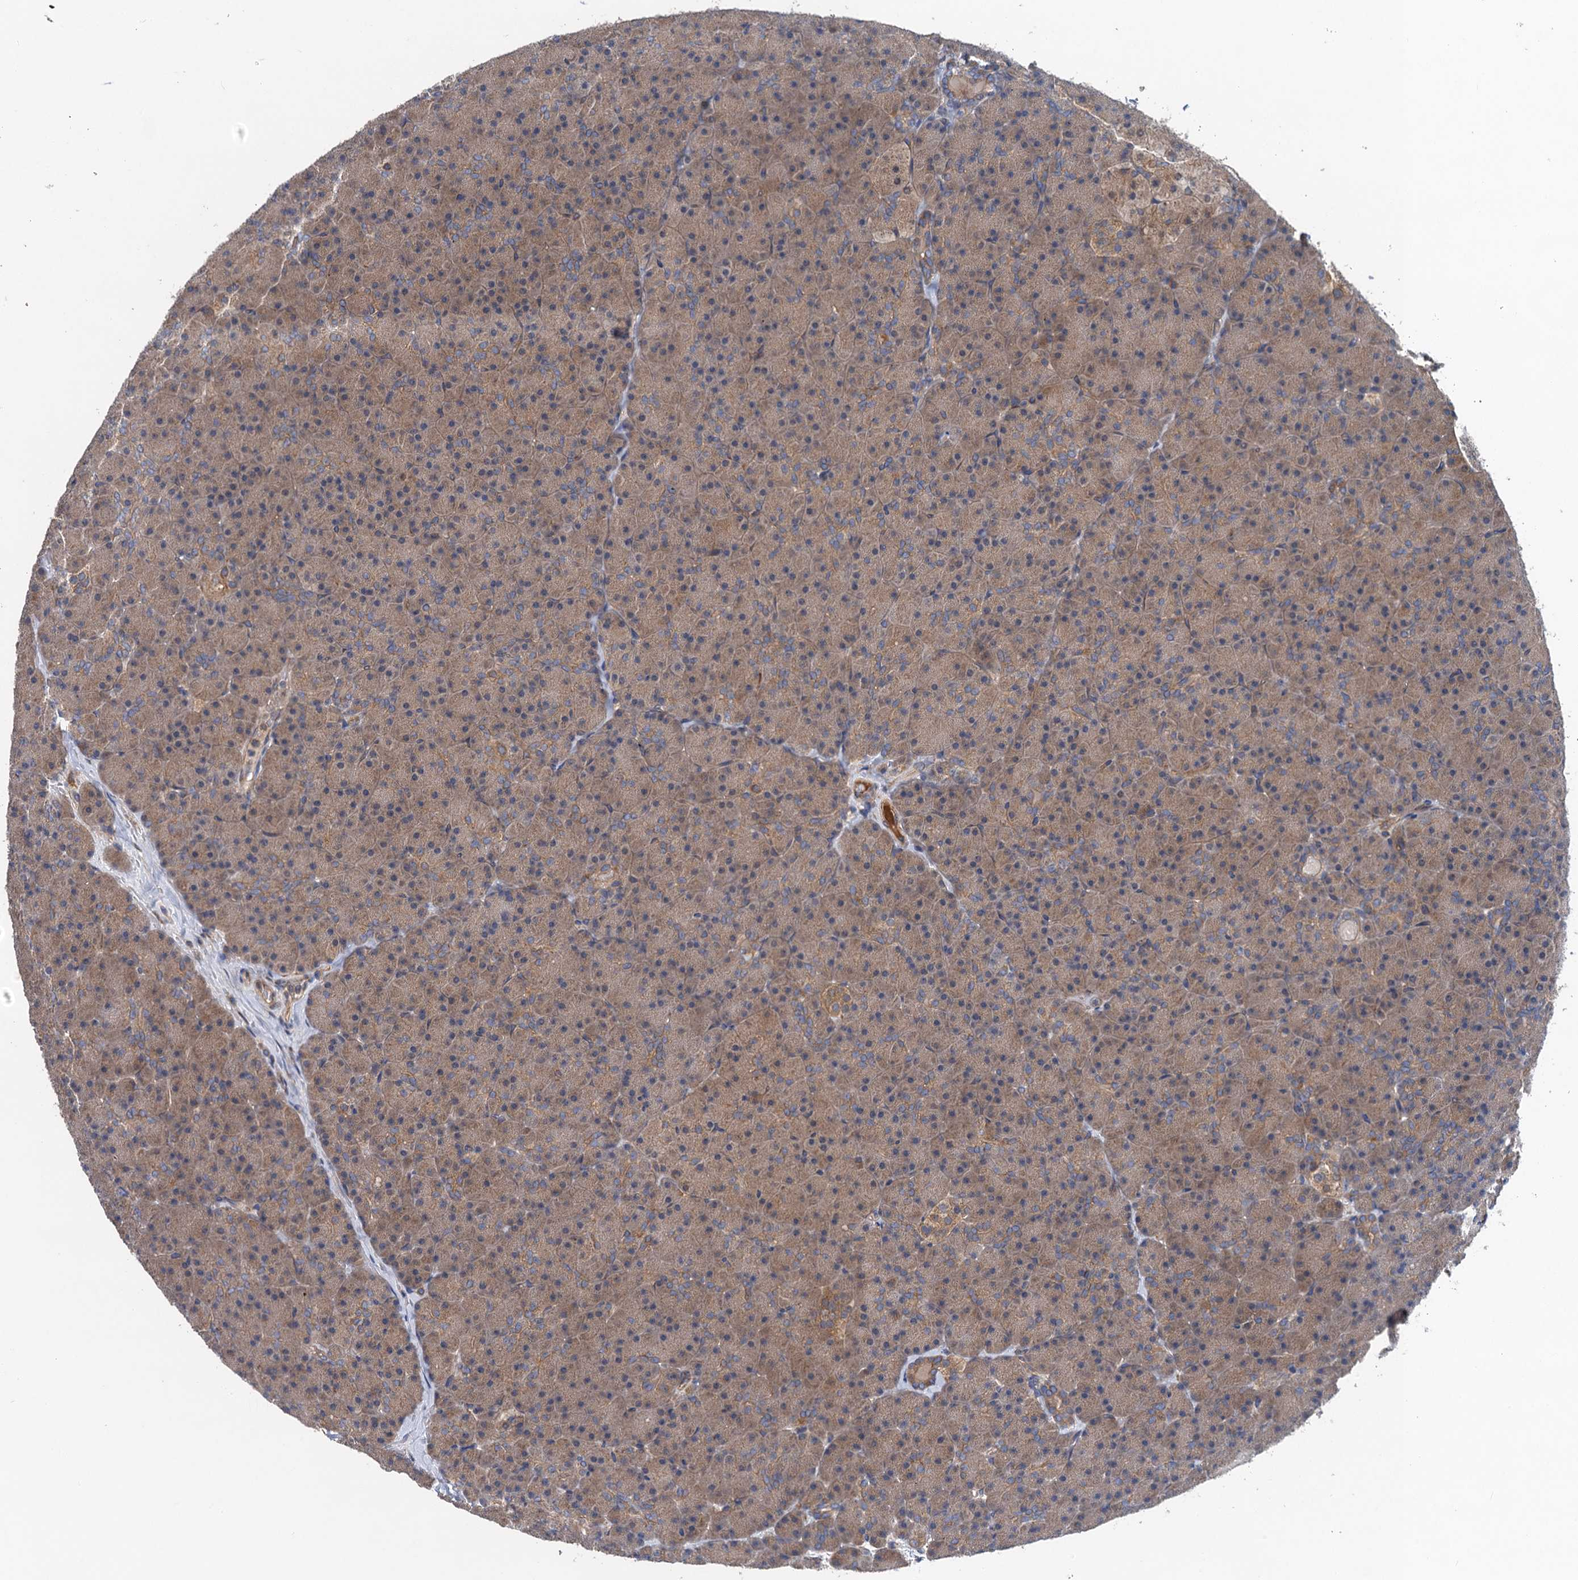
{"staining": {"intensity": "moderate", "quantity": ">75%", "location": "cytoplasmic/membranous"}, "tissue": "pancreas", "cell_type": "Exocrine glandular cells", "image_type": "normal", "snomed": [{"axis": "morphology", "description": "Normal tissue, NOS"}, {"axis": "topography", "description": "Pancreas"}], "caption": "Immunohistochemistry (IHC) of normal pancreas displays medium levels of moderate cytoplasmic/membranous positivity in approximately >75% of exocrine glandular cells. The protein of interest is stained brown, and the nuclei are stained in blue (DAB (3,3'-diaminobenzidine) IHC with brightfield microscopy, high magnification).", "gene": "PJA2", "patient": {"sex": "male", "age": 36}}